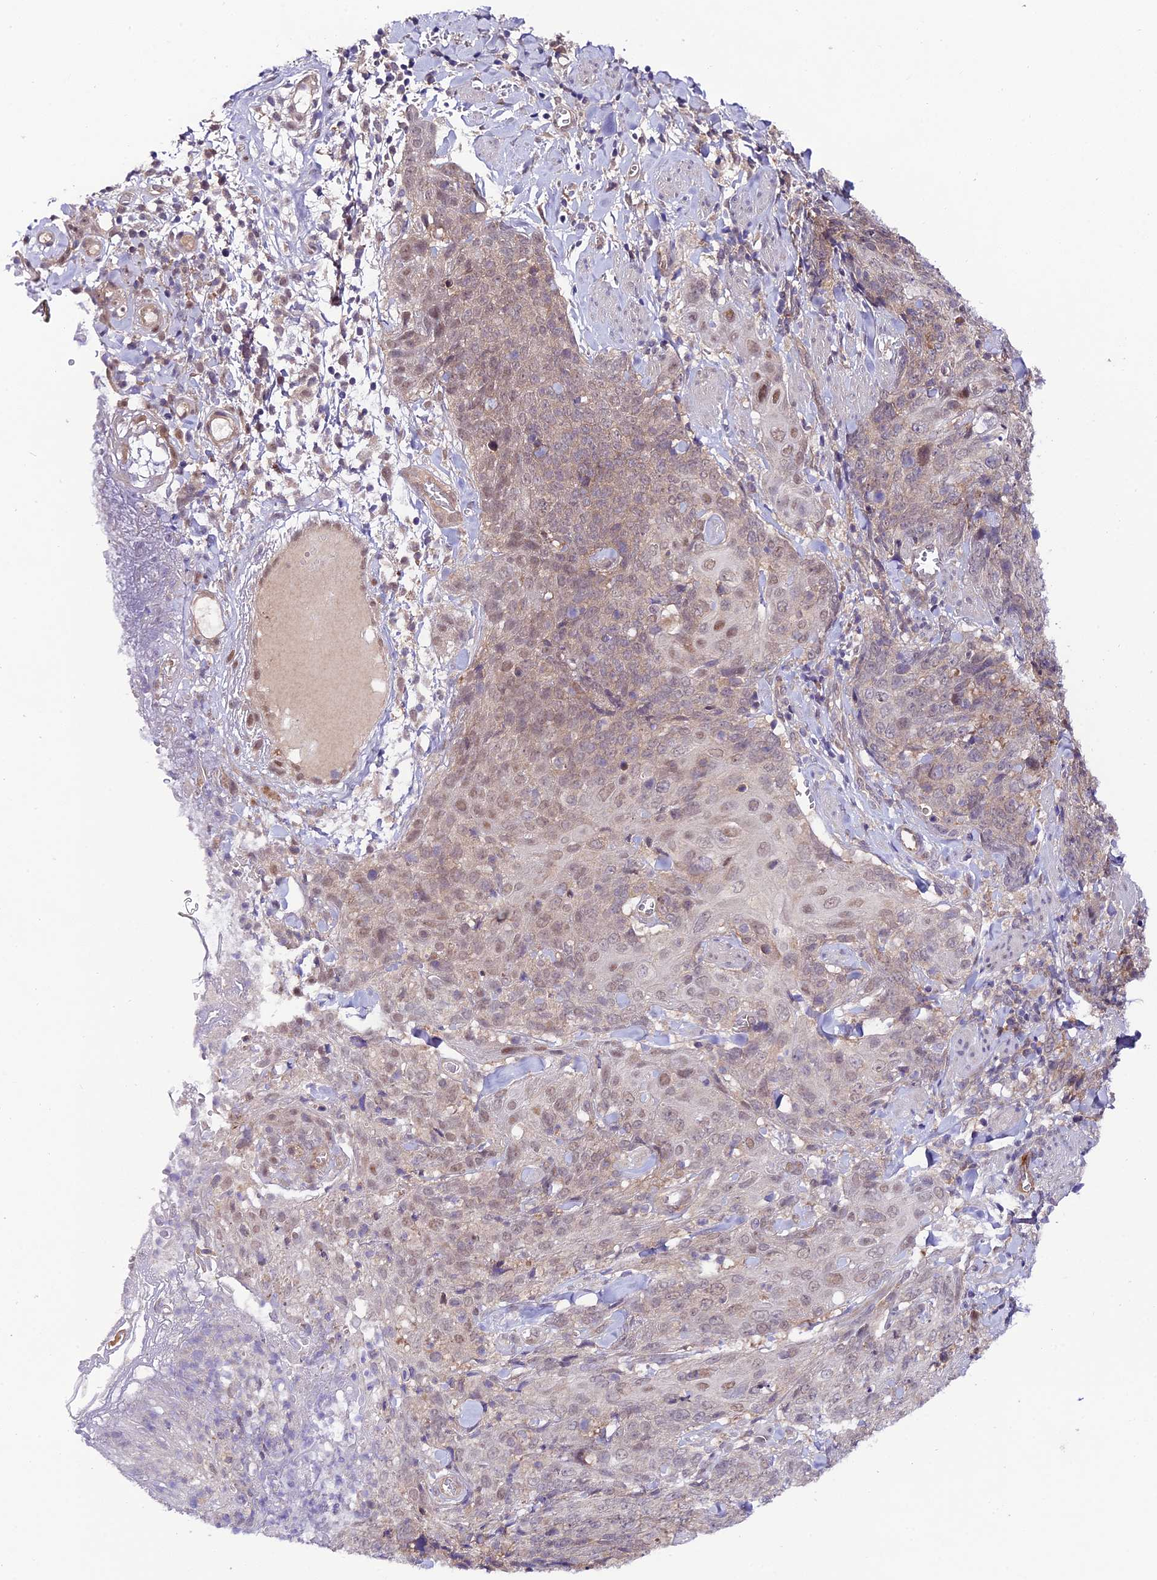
{"staining": {"intensity": "weak", "quantity": "25%-75%", "location": "nuclear"}, "tissue": "skin cancer", "cell_type": "Tumor cells", "image_type": "cancer", "snomed": [{"axis": "morphology", "description": "Squamous cell carcinoma, NOS"}, {"axis": "topography", "description": "Skin"}, {"axis": "topography", "description": "Vulva"}], "caption": "Immunohistochemistry micrograph of human squamous cell carcinoma (skin) stained for a protein (brown), which reveals low levels of weak nuclear positivity in about 25%-75% of tumor cells.", "gene": "TRIM40", "patient": {"sex": "female", "age": 85}}